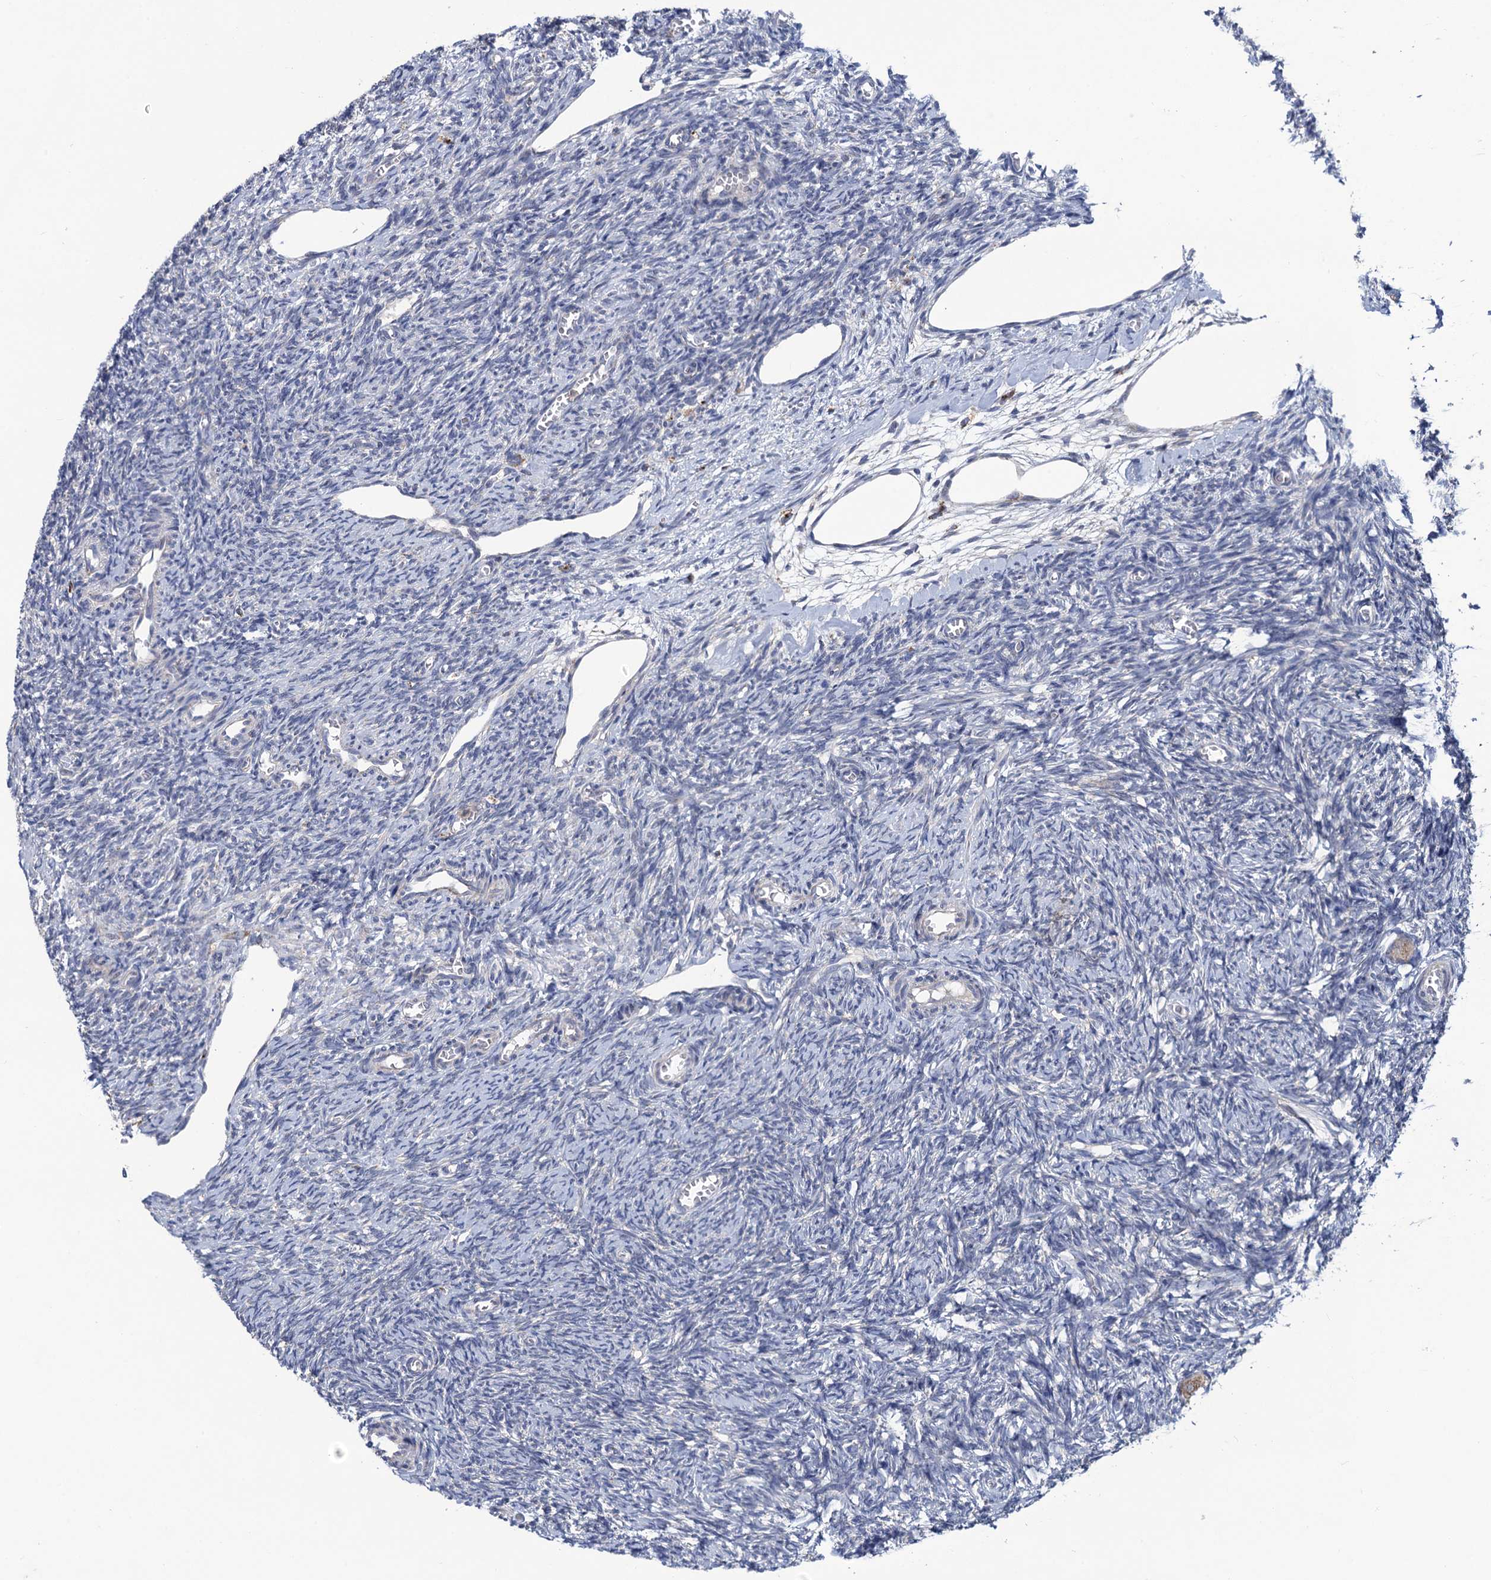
{"staining": {"intensity": "negative", "quantity": "none", "location": "none"}, "tissue": "ovary", "cell_type": "Ovarian stroma cells", "image_type": "normal", "snomed": [{"axis": "morphology", "description": "Normal tissue, NOS"}, {"axis": "topography", "description": "Ovary"}], "caption": "This is a histopathology image of IHC staining of unremarkable ovary, which shows no positivity in ovarian stroma cells.", "gene": "ANKS3", "patient": {"sex": "female", "age": 27}}